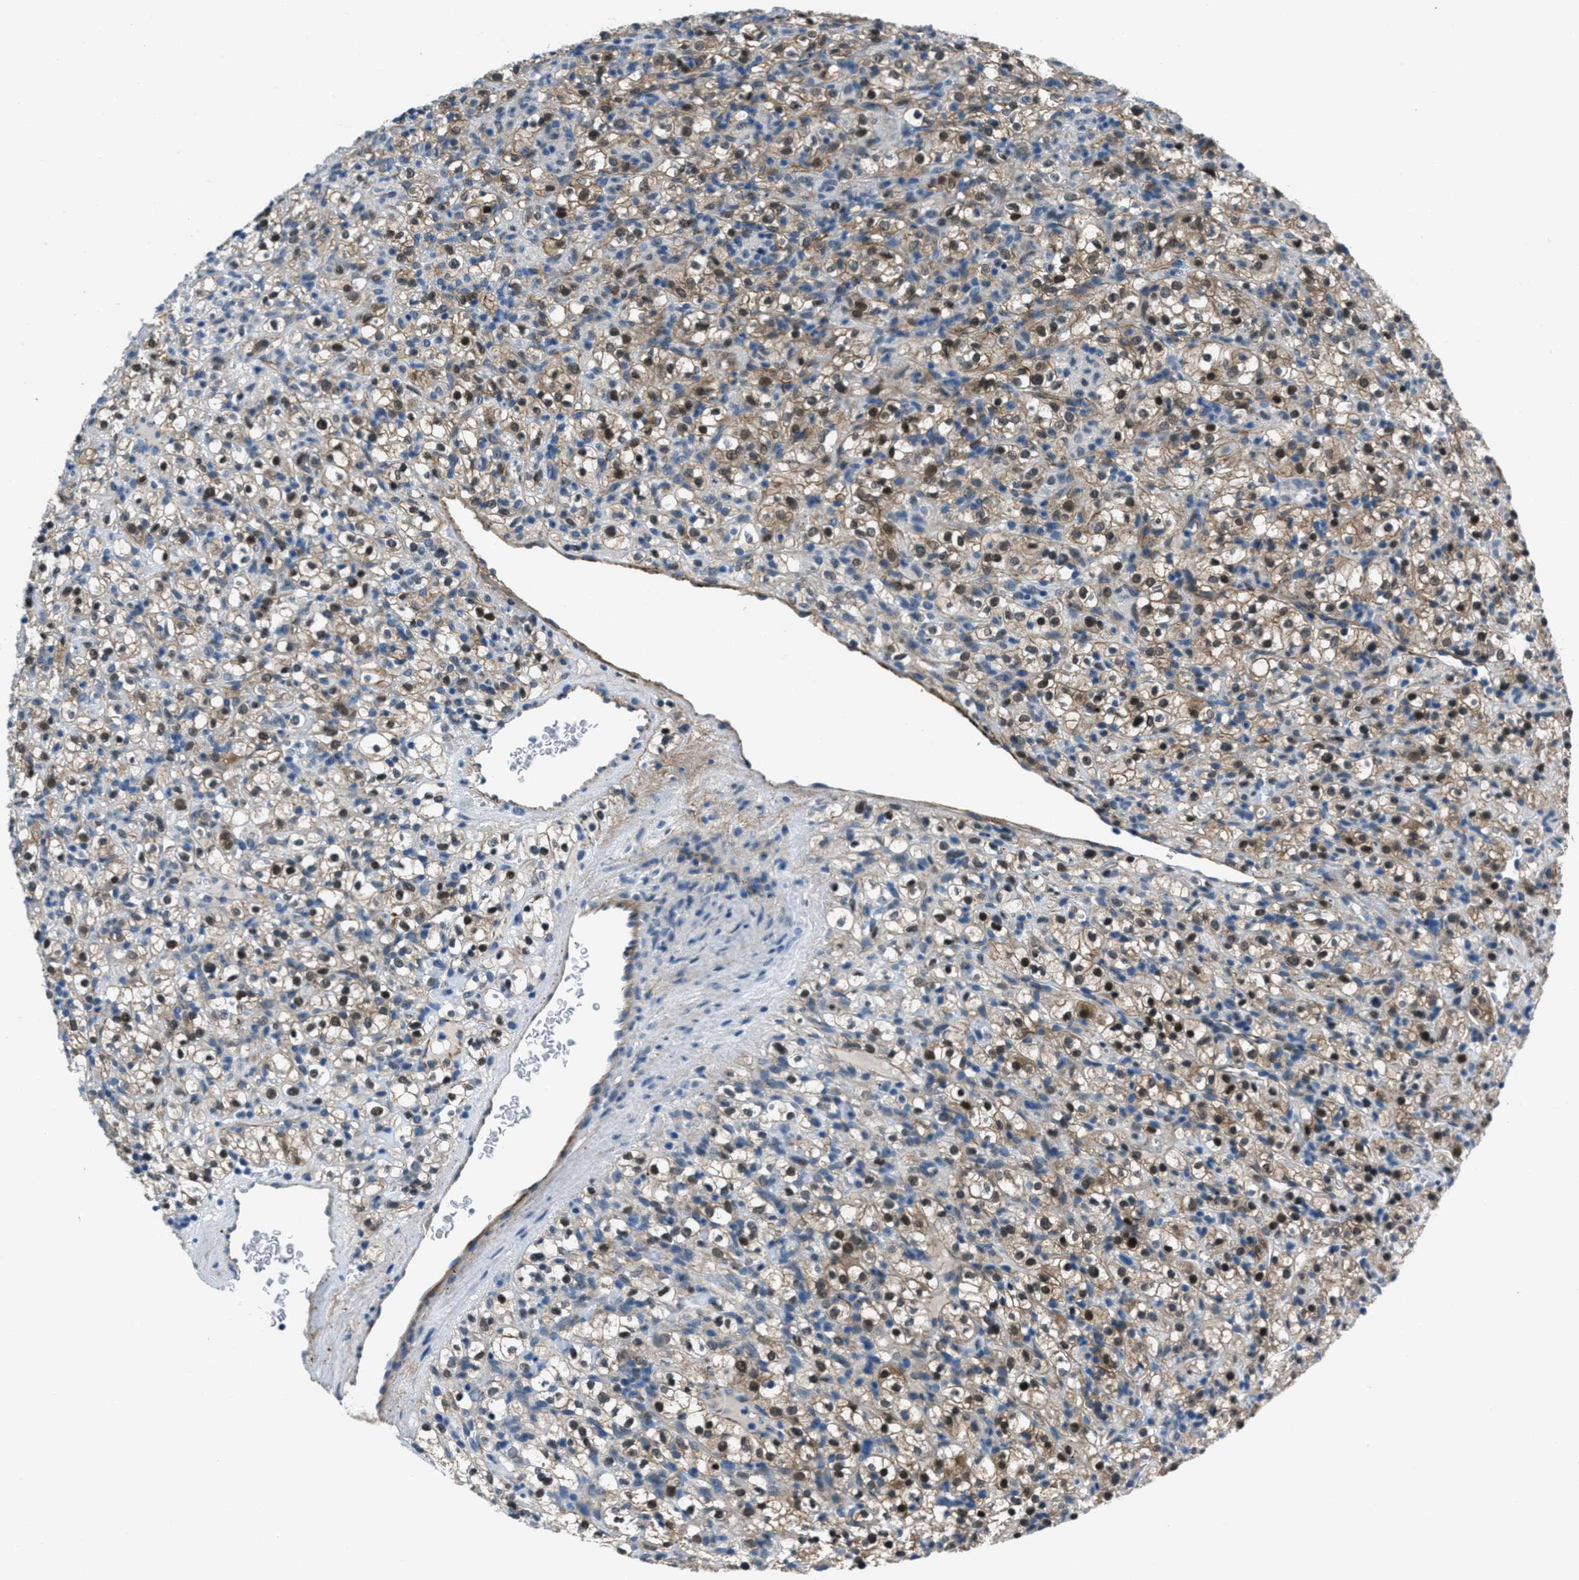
{"staining": {"intensity": "moderate", "quantity": "25%-75%", "location": "cytoplasmic/membranous,nuclear"}, "tissue": "renal cancer", "cell_type": "Tumor cells", "image_type": "cancer", "snomed": [{"axis": "morphology", "description": "Normal tissue, NOS"}, {"axis": "morphology", "description": "Adenocarcinoma, NOS"}, {"axis": "topography", "description": "Kidney"}], "caption": "The histopathology image demonstrates immunohistochemical staining of renal cancer (adenocarcinoma). There is moderate cytoplasmic/membranous and nuclear expression is present in approximately 25%-75% of tumor cells.", "gene": "FBN1", "patient": {"sex": "female", "age": 72}}